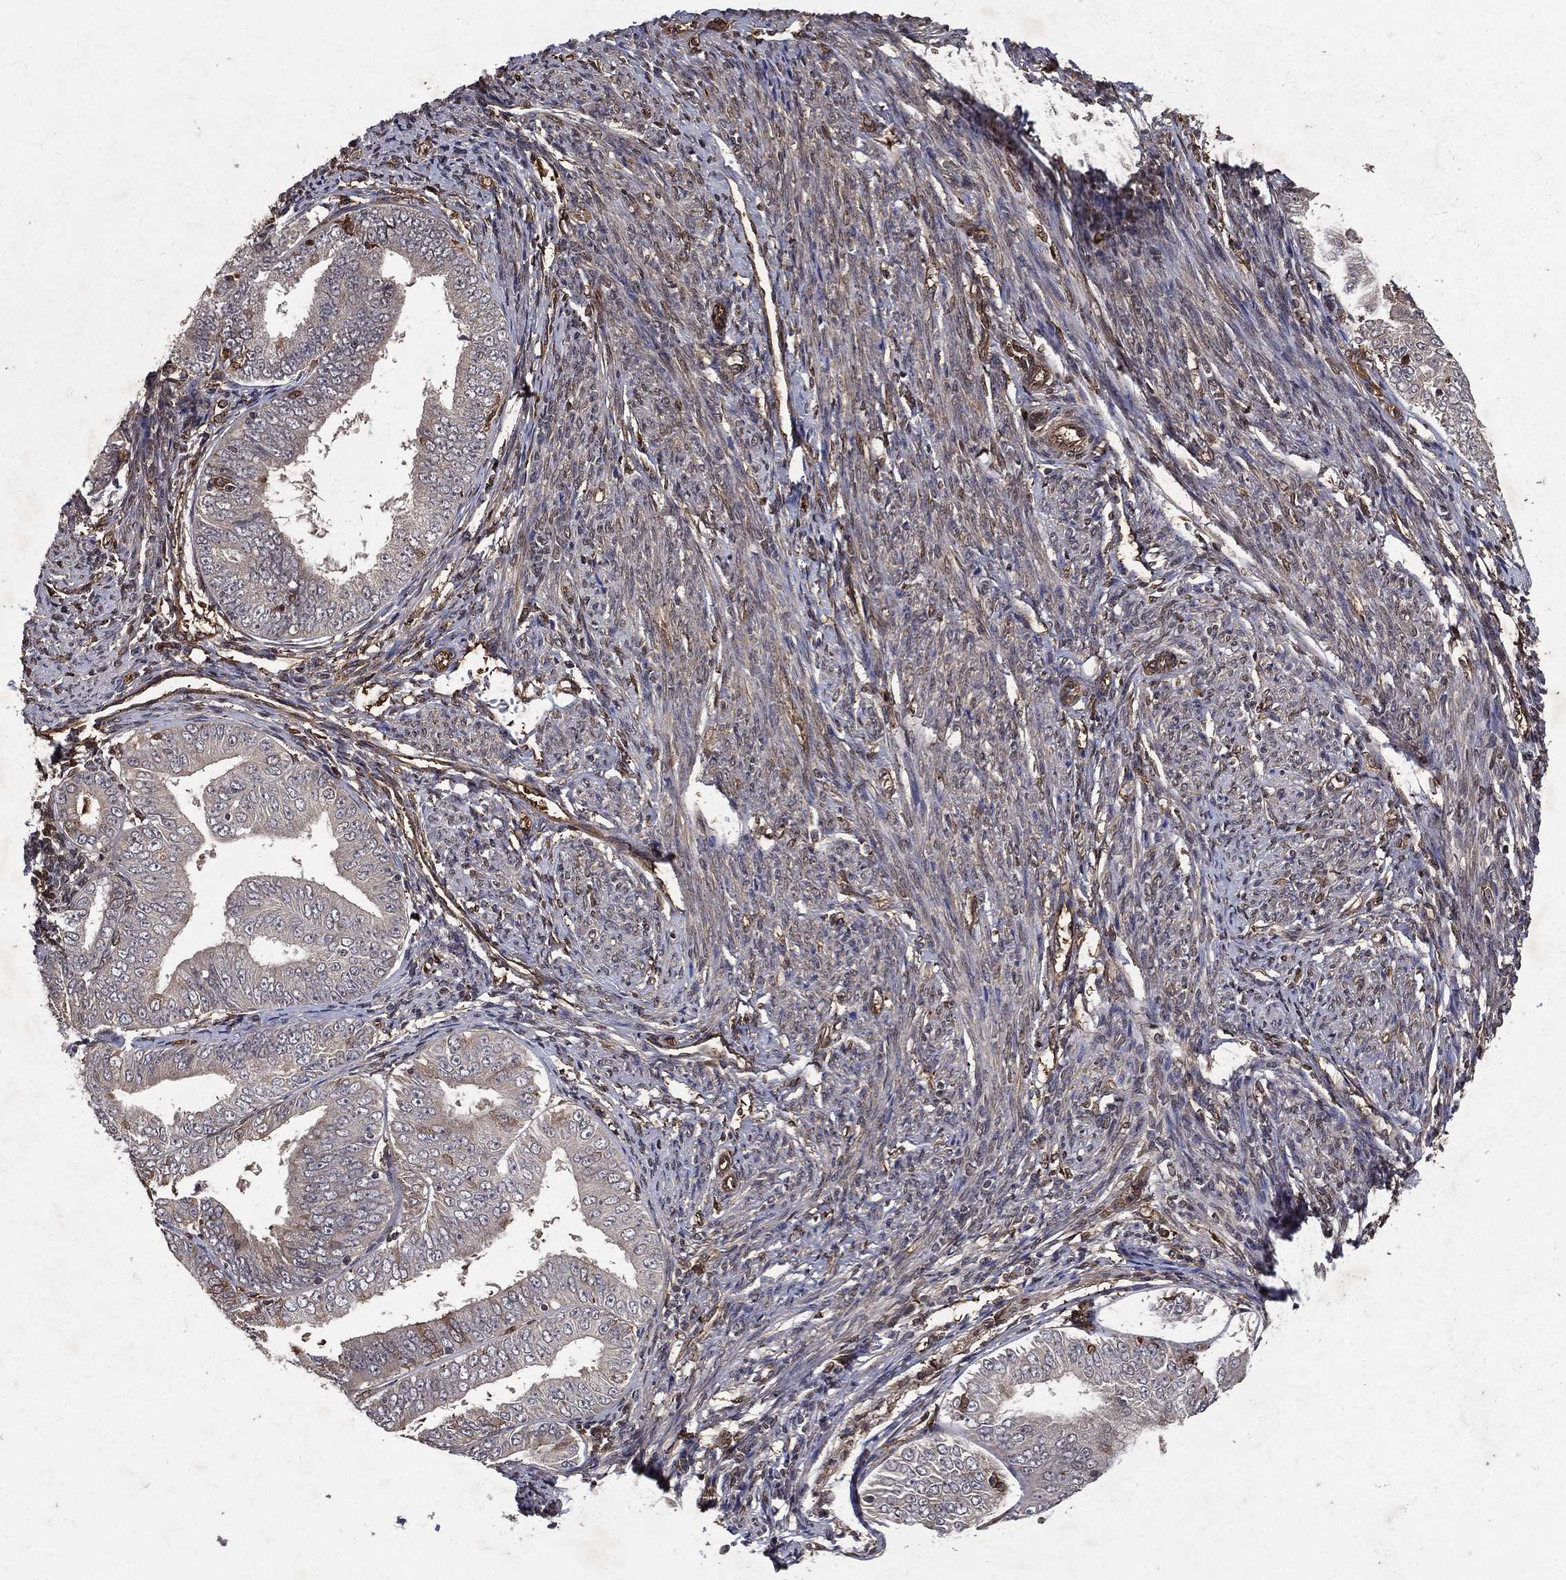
{"staining": {"intensity": "moderate", "quantity": "<25%", "location": "cytoplasmic/membranous"}, "tissue": "endometrial cancer", "cell_type": "Tumor cells", "image_type": "cancer", "snomed": [{"axis": "morphology", "description": "Adenocarcinoma, NOS"}, {"axis": "topography", "description": "Endometrium"}], "caption": "IHC (DAB) staining of endometrial cancer exhibits moderate cytoplasmic/membranous protein staining in about <25% of tumor cells. The protein is stained brown, and the nuclei are stained in blue (DAB IHC with brightfield microscopy, high magnification).", "gene": "DPYSL2", "patient": {"sex": "female", "age": 63}}